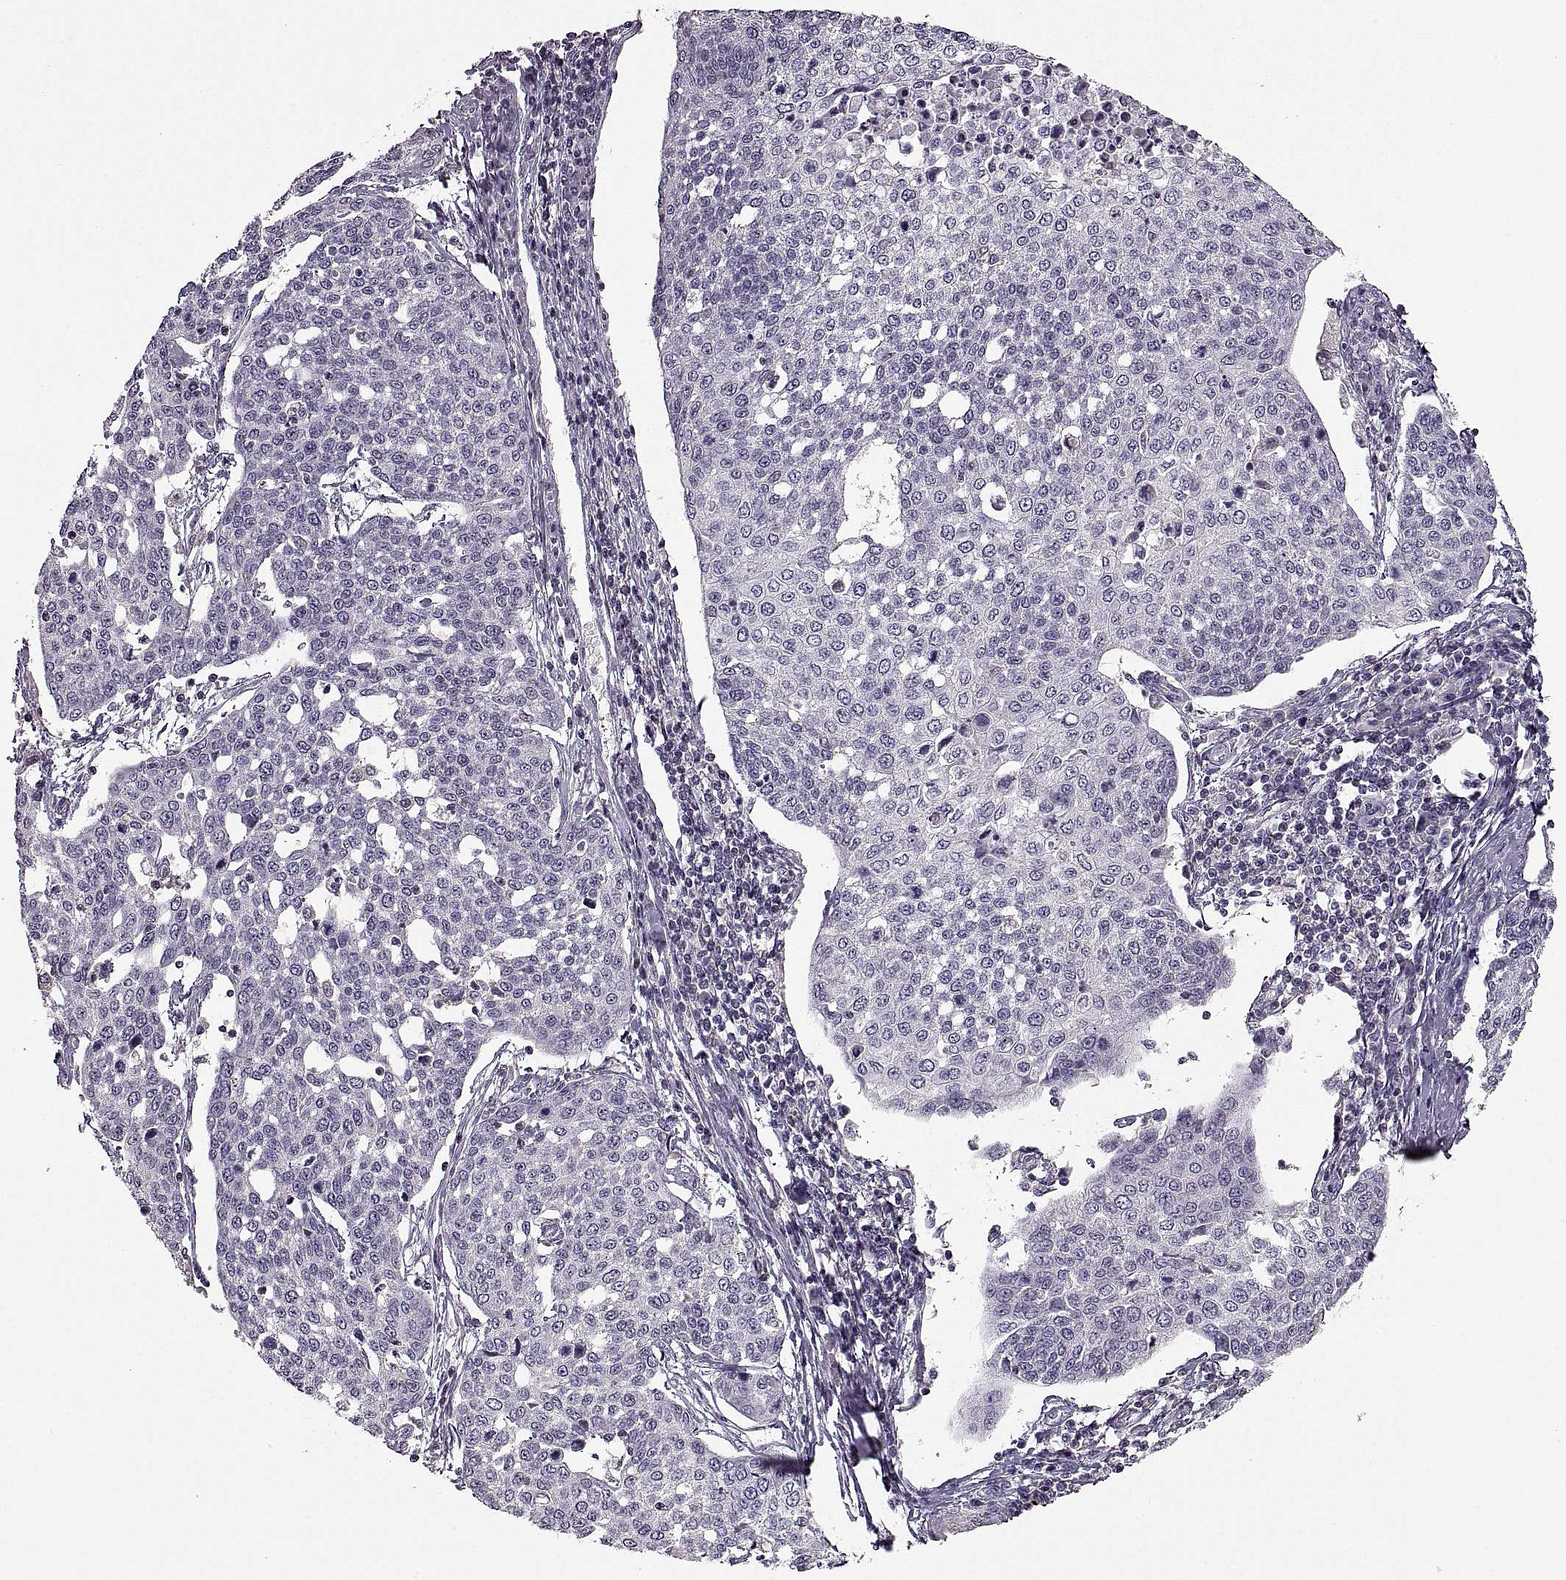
{"staining": {"intensity": "negative", "quantity": "none", "location": "none"}, "tissue": "cervical cancer", "cell_type": "Tumor cells", "image_type": "cancer", "snomed": [{"axis": "morphology", "description": "Squamous cell carcinoma, NOS"}, {"axis": "topography", "description": "Cervix"}], "caption": "Cervical cancer (squamous cell carcinoma) was stained to show a protein in brown. There is no significant staining in tumor cells.", "gene": "ADAM11", "patient": {"sex": "female", "age": 34}}